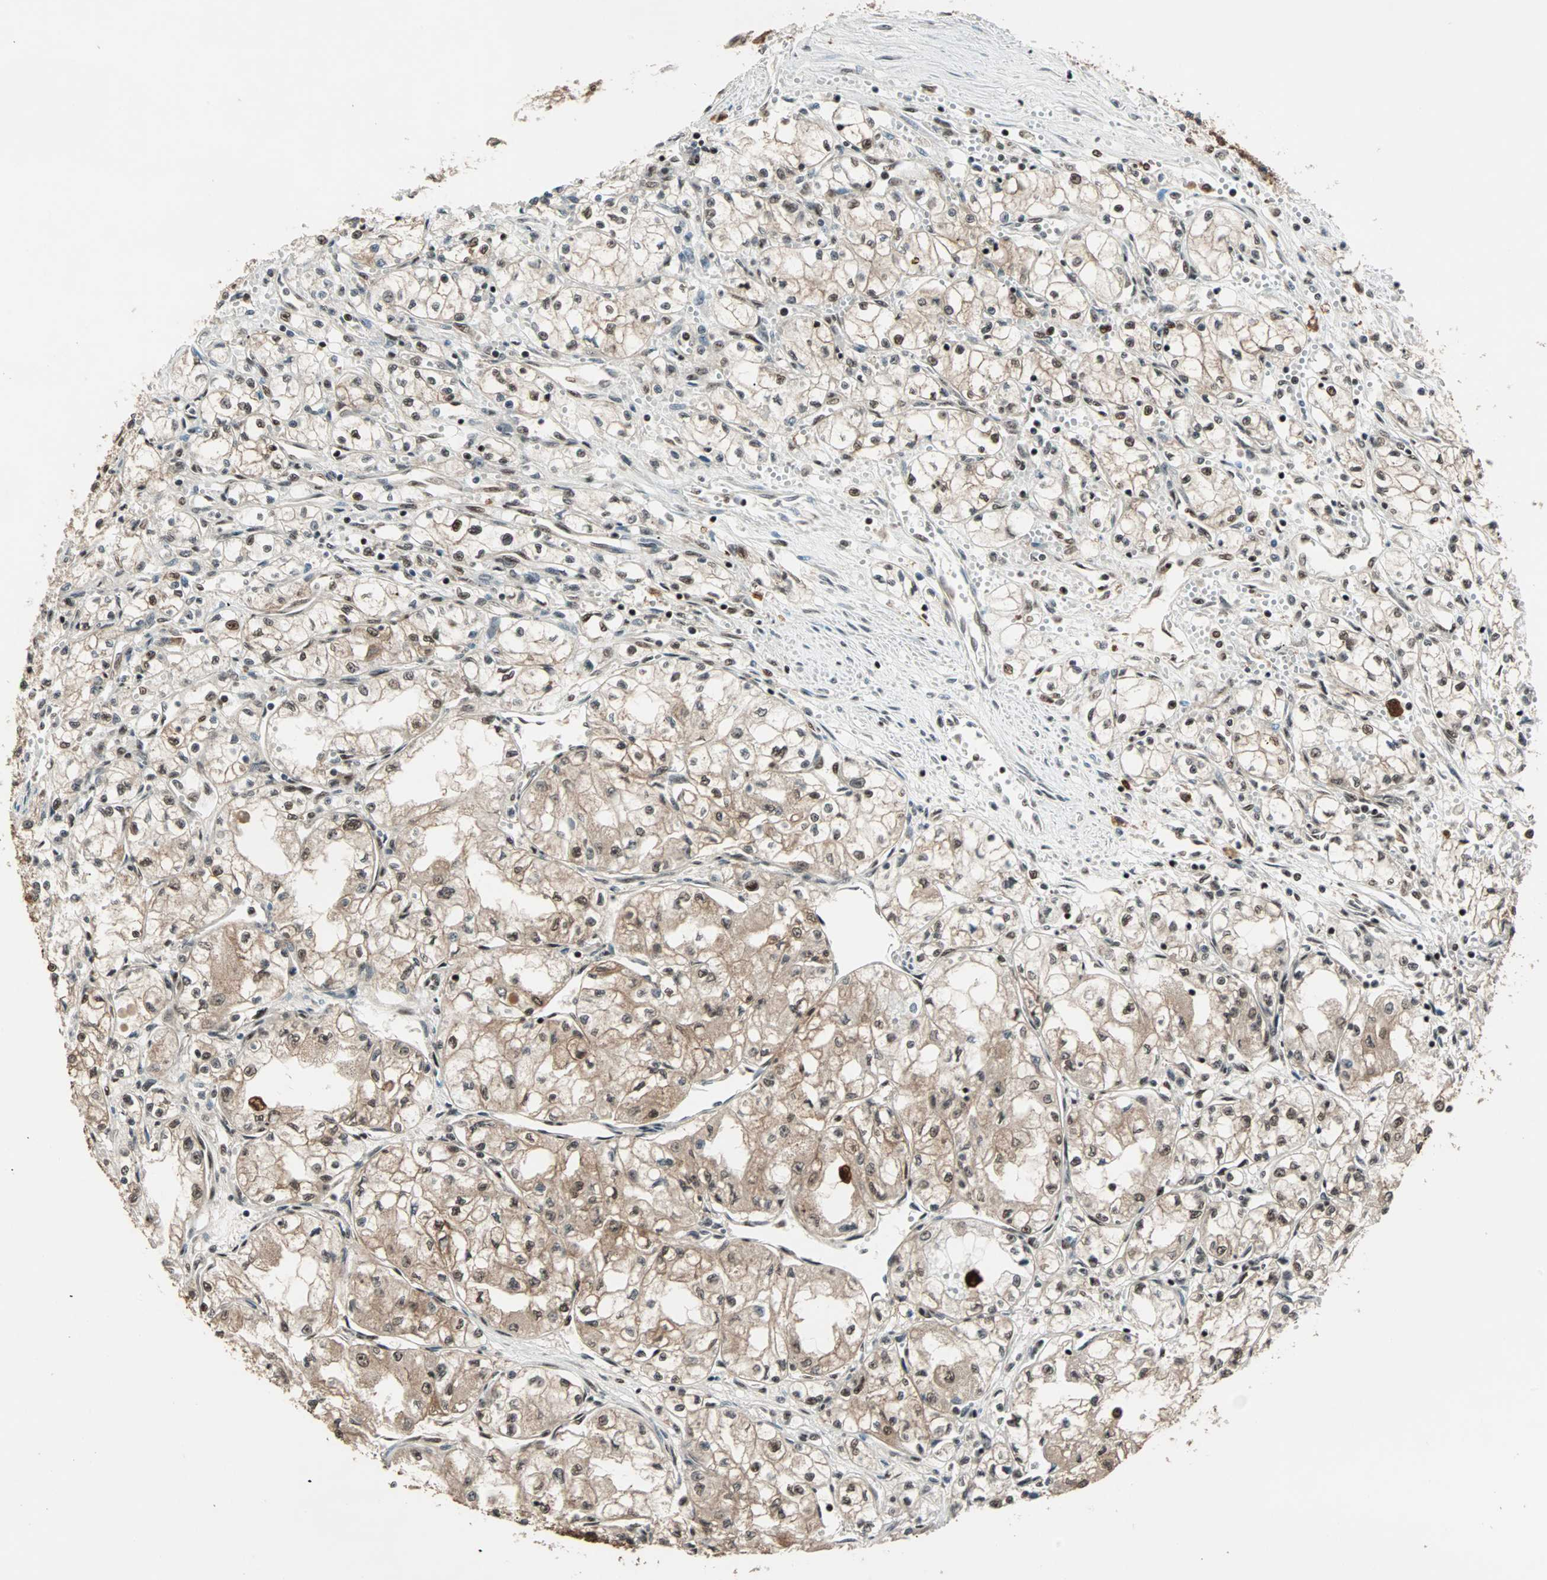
{"staining": {"intensity": "moderate", "quantity": ">75%", "location": "cytoplasmic/membranous,nuclear"}, "tissue": "renal cancer", "cell_type": "Tumor cells", "image_type": "cancer", "snomed": [{"axis": "morphology", "description": "Normal tissue, NOS"}, {"axis": "morphology", "description": "Adenocarcinoma, NOS"}, {"axis": "topography", "description": "Kidney"}], "caption": "This is a histology image of immunohistochemistry staining of renal cancer, which shows moderate staining in the cytoplasmic/membranous and nuclear of tumor cells.", "gene": "ZNF44", "patient": {"sex": "male", "age": 59}}